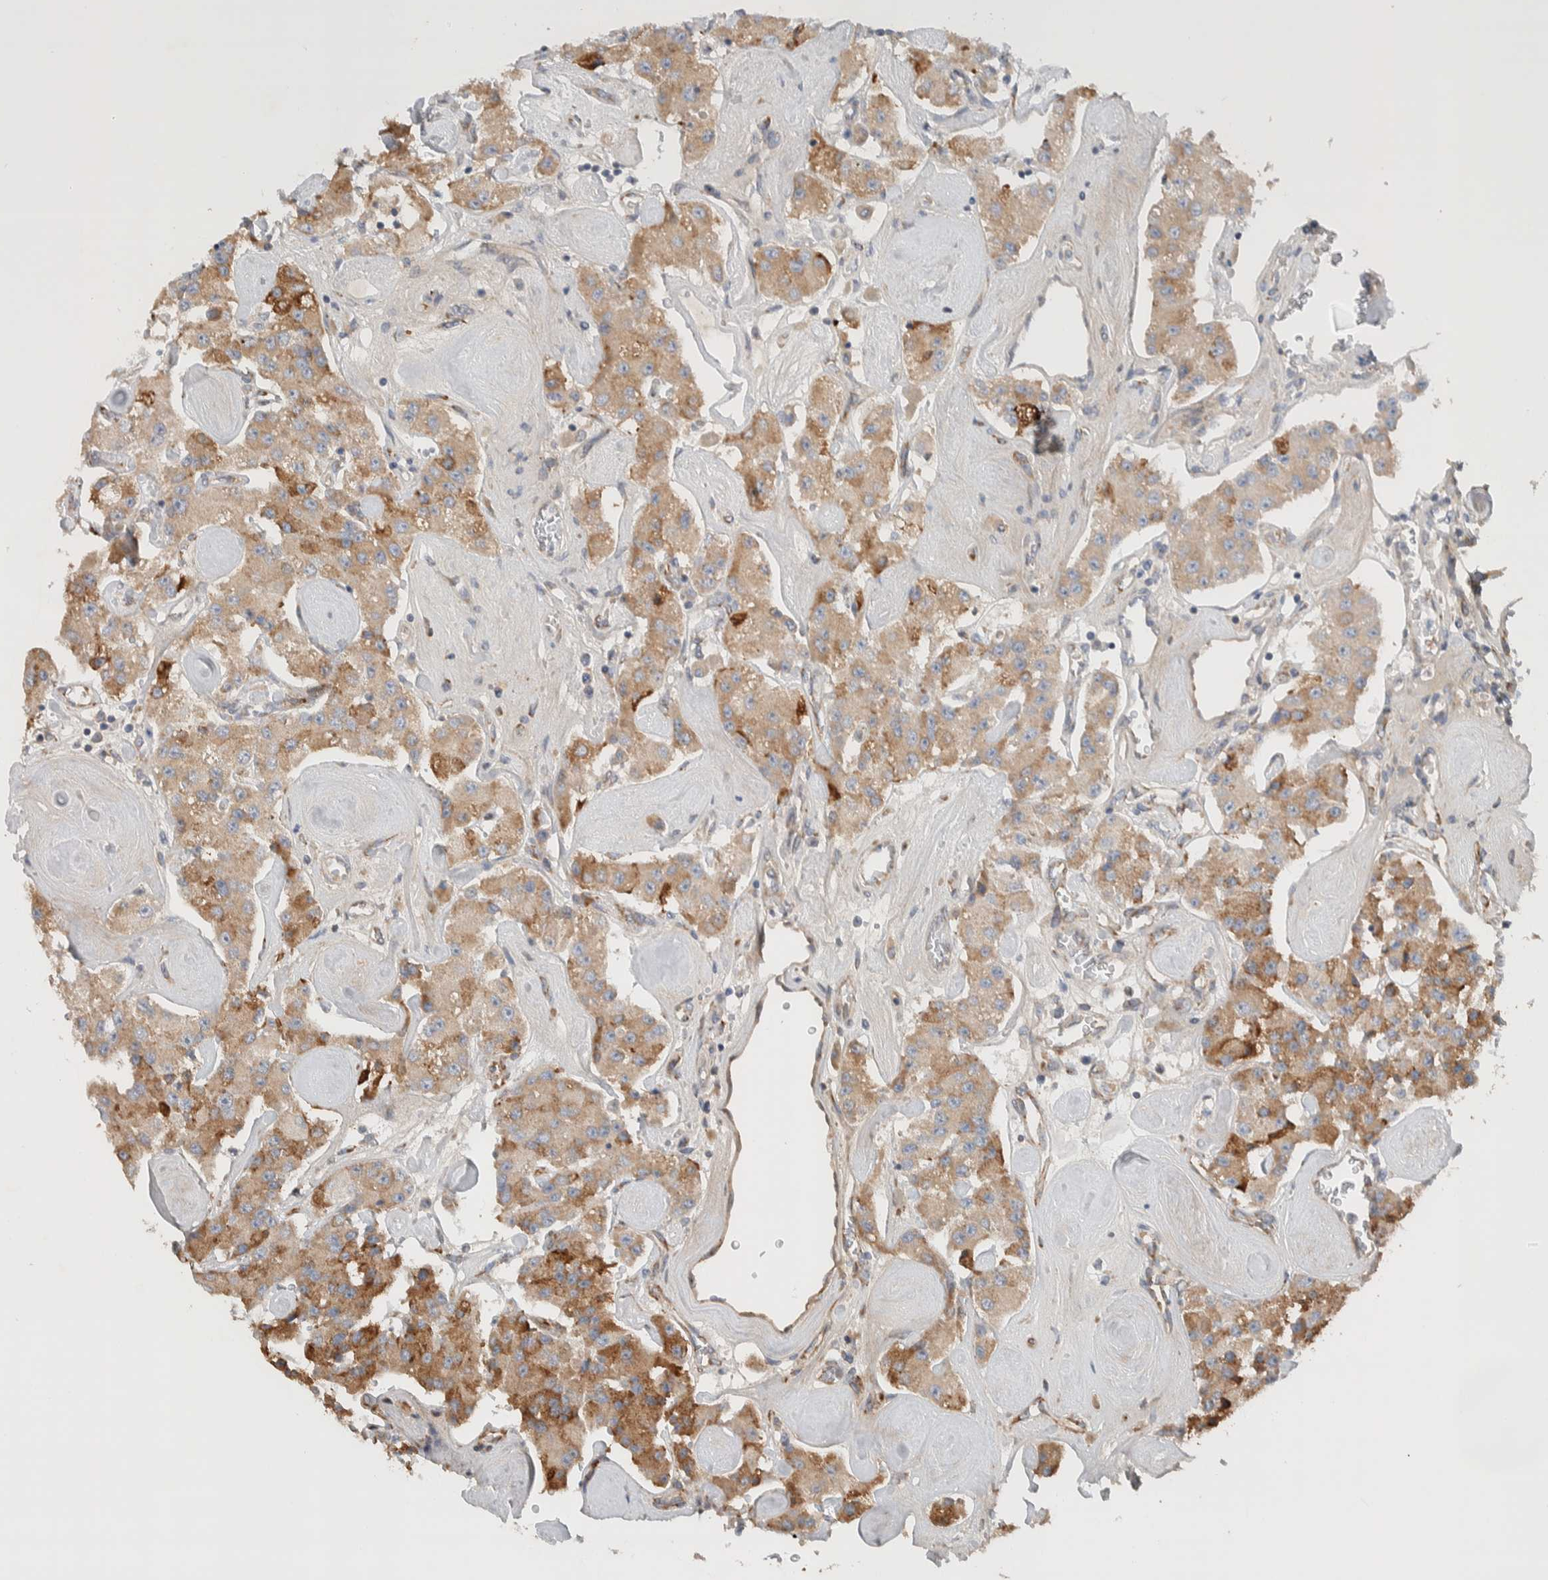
{"staining": {"intensity": "moderate", "quantity": ">75%", "location": "cytoplasmic/membranous"}, "tissue": "carcinoid", "cell_type": "Tumor cells", "image_type": "cancer", "snomed": [{"axis": "morphology", "description": "Carcinoid, malignant, NOS"}, {"axis": "topography", "description": "Pancreas"}], "caption": "Moderate cytoplasmic/membranous positivity for a protein is identified in approximately >75% of tumor cells of malignant carcinoid using immunohistochemistry (IHC).", "gene": "ADCY8", "patient": {"sex": "male", "age": 41}}